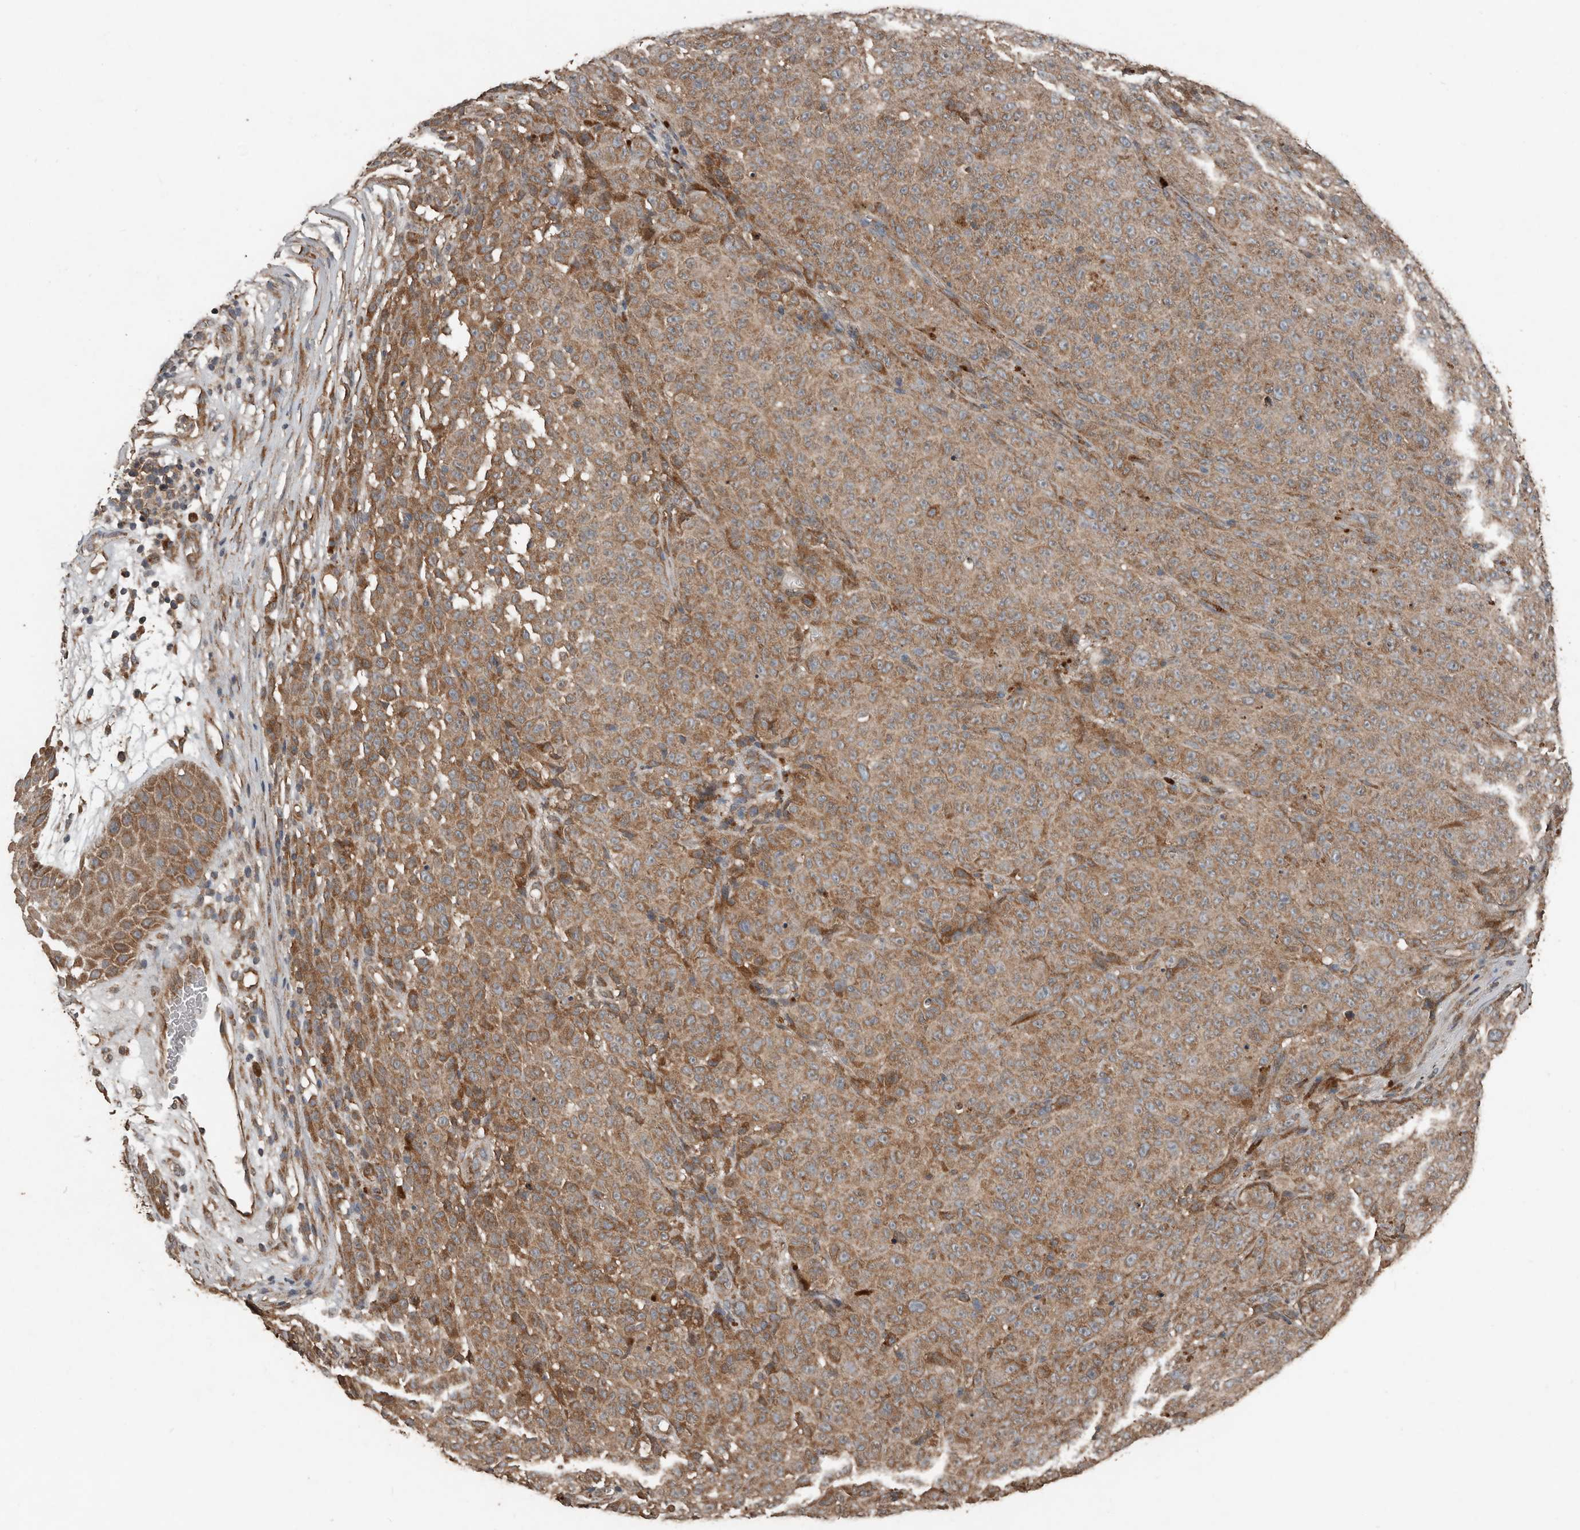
{"staining": {"intensity": "moderate", "quantity": ">75%", "location": "cytoplasmic/membranous"}, "tissue": "melanoma", "cell_type": "Tumor cells", "image_type": "cancer", "snomed": [{"axis": "morphology", "description": "Malignant melanoma, NOS"}, {"axis": "topography", "description": "Skin"}], "caption": "Tumor cells show moderate cytoplasmic/membranous staining in approximately >75% of cells in melanoma.", "gene": "RNF207", "patient": {"sex": "female", "age": 82}}